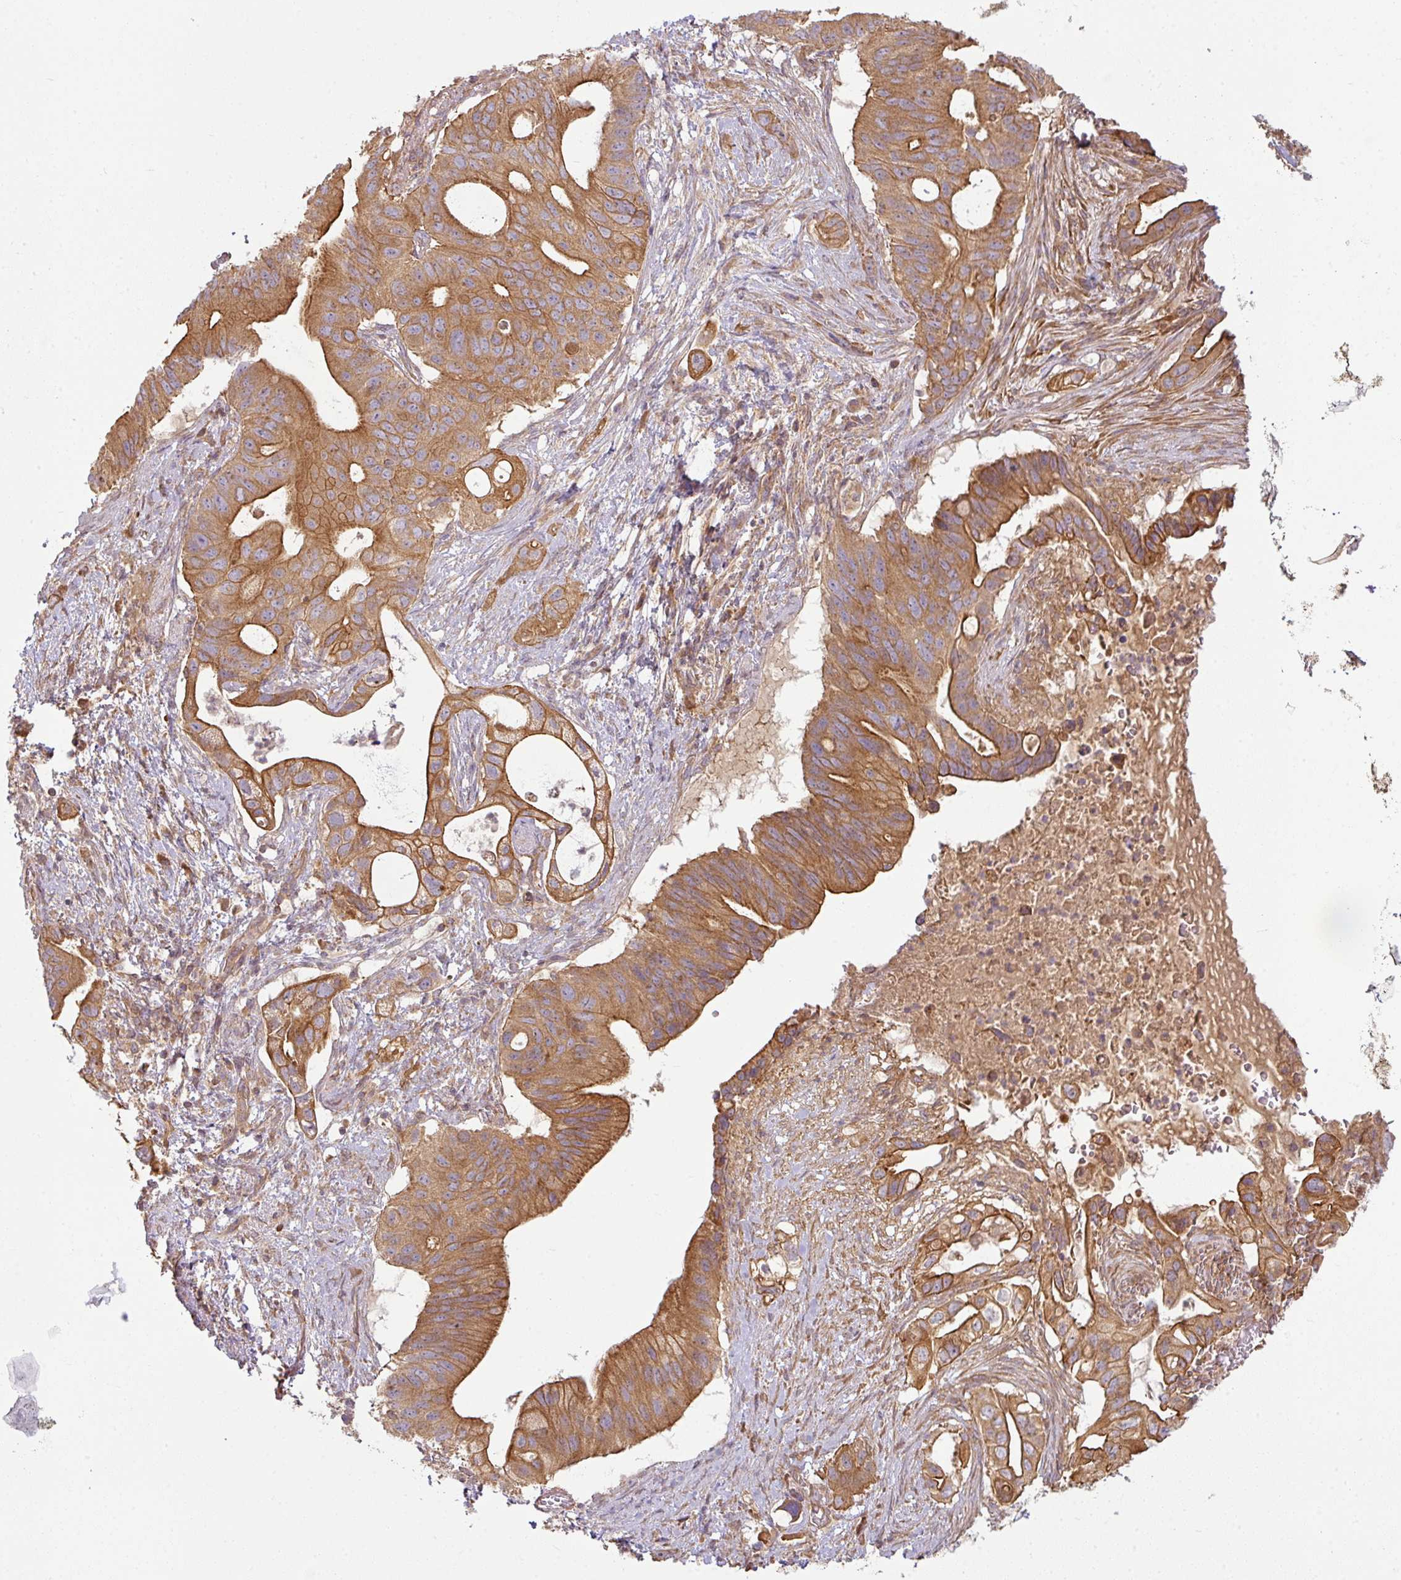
{"staining": {"intensity": "strong", "quantity": ">75%", "location": "cytoplasmic/membranous"}, "tissue": "pancreatic cancer", "cell_type": "Tumor cells", "image_type": "cancer", "snomed": [{"axis": "morphology", "description": "Adenocarcinoma, NOS"}, {"axis": "topography", "description": "Pancreas"}], "caption": "This is an image of immunohistochemistry staining of pancreatic cancer, which shows strong expression in the cytoplasmic/membranous of tumor cells.", "gene": "RNF31", "patient": {"sex": "female", "age": 72}}